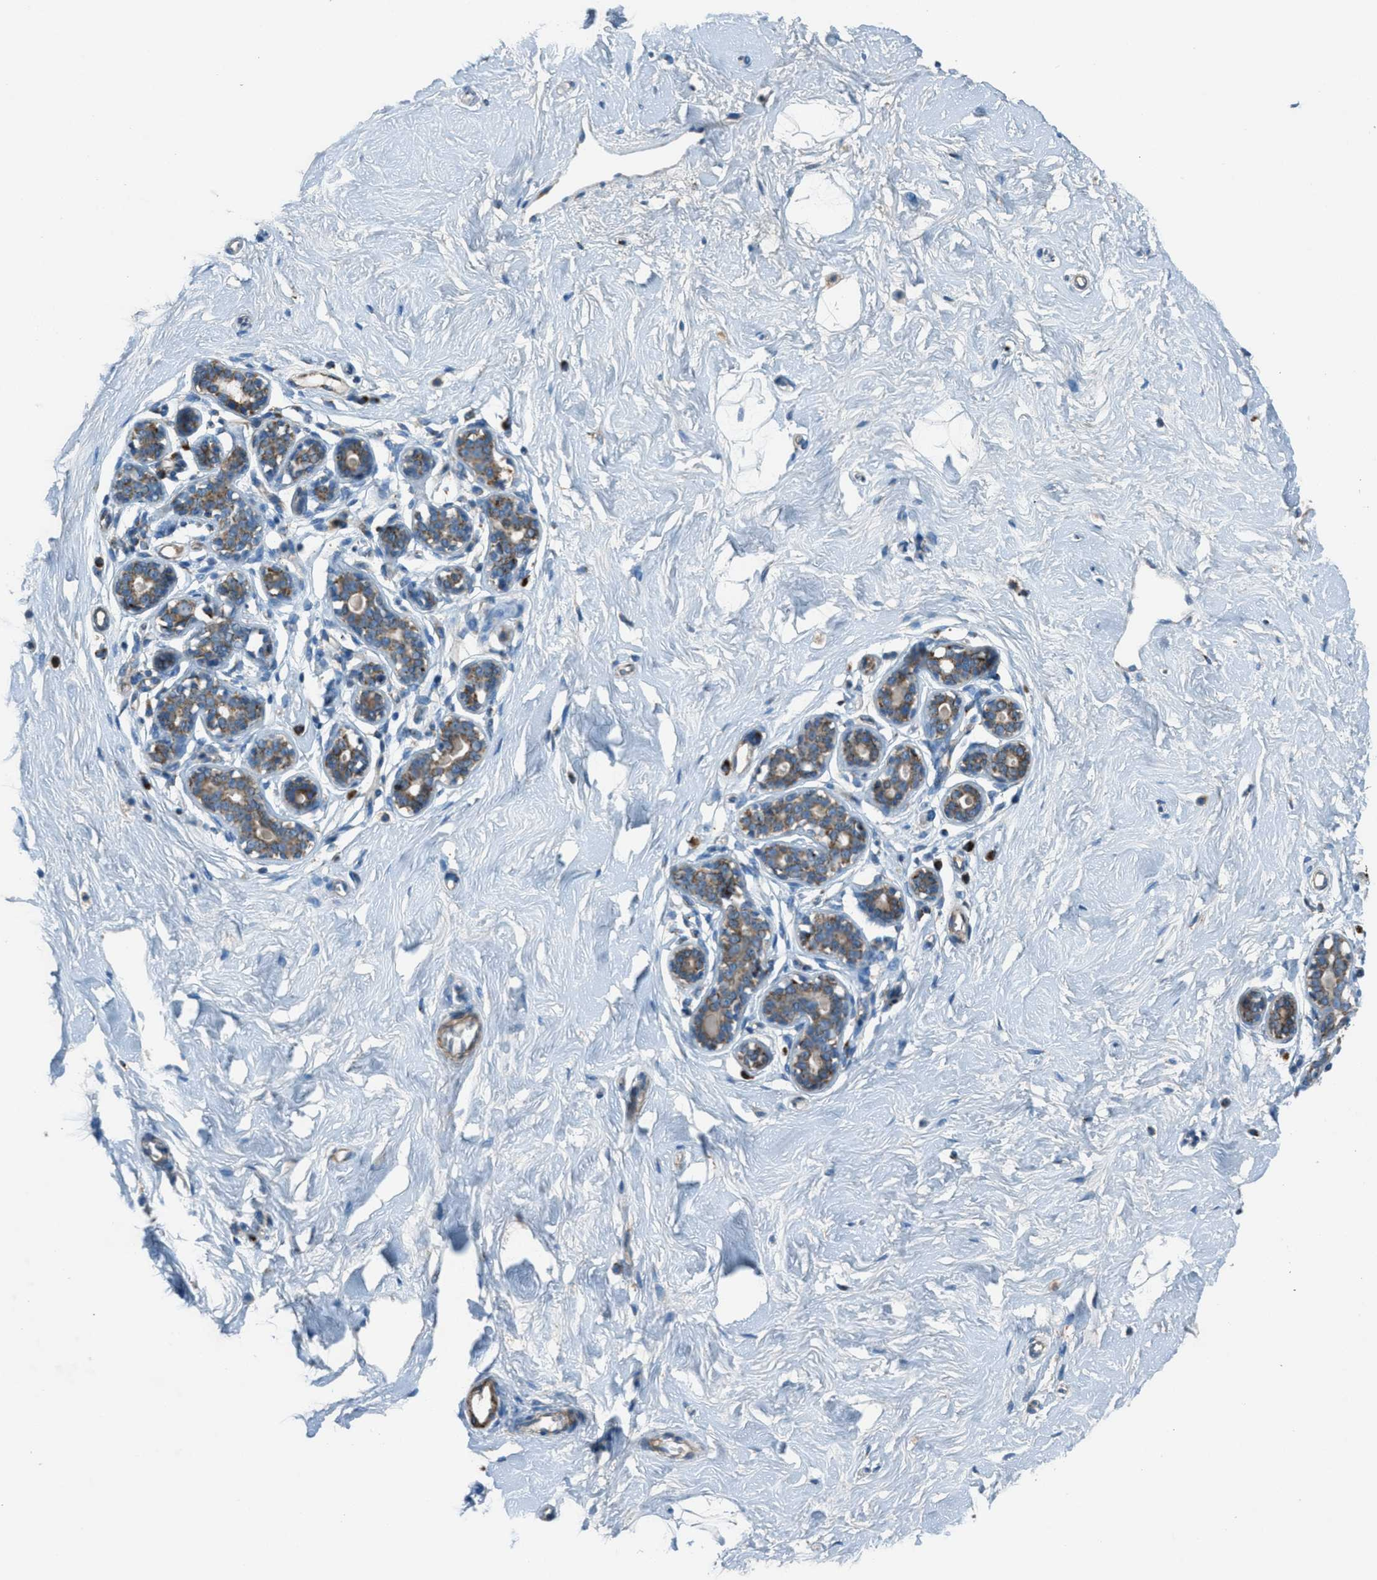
{"staining": {"intensity": "negative", "quantity": "none", "location": "none"}, "tissue": "breast", "cell_type": "Adipocytes", "image_type": "normal", "snomed": [{"axis": "morphology", "description": "Normal tissue, NOS"}, {"axis": "topography", "description": "Breast"}], "caption": "DAB immunohistochemical staining of unremarkable human breast demonstrates no significant staining in adipocytes.", "gene": "BCKDK", "patient": {"sex": "female", "age": 23}}